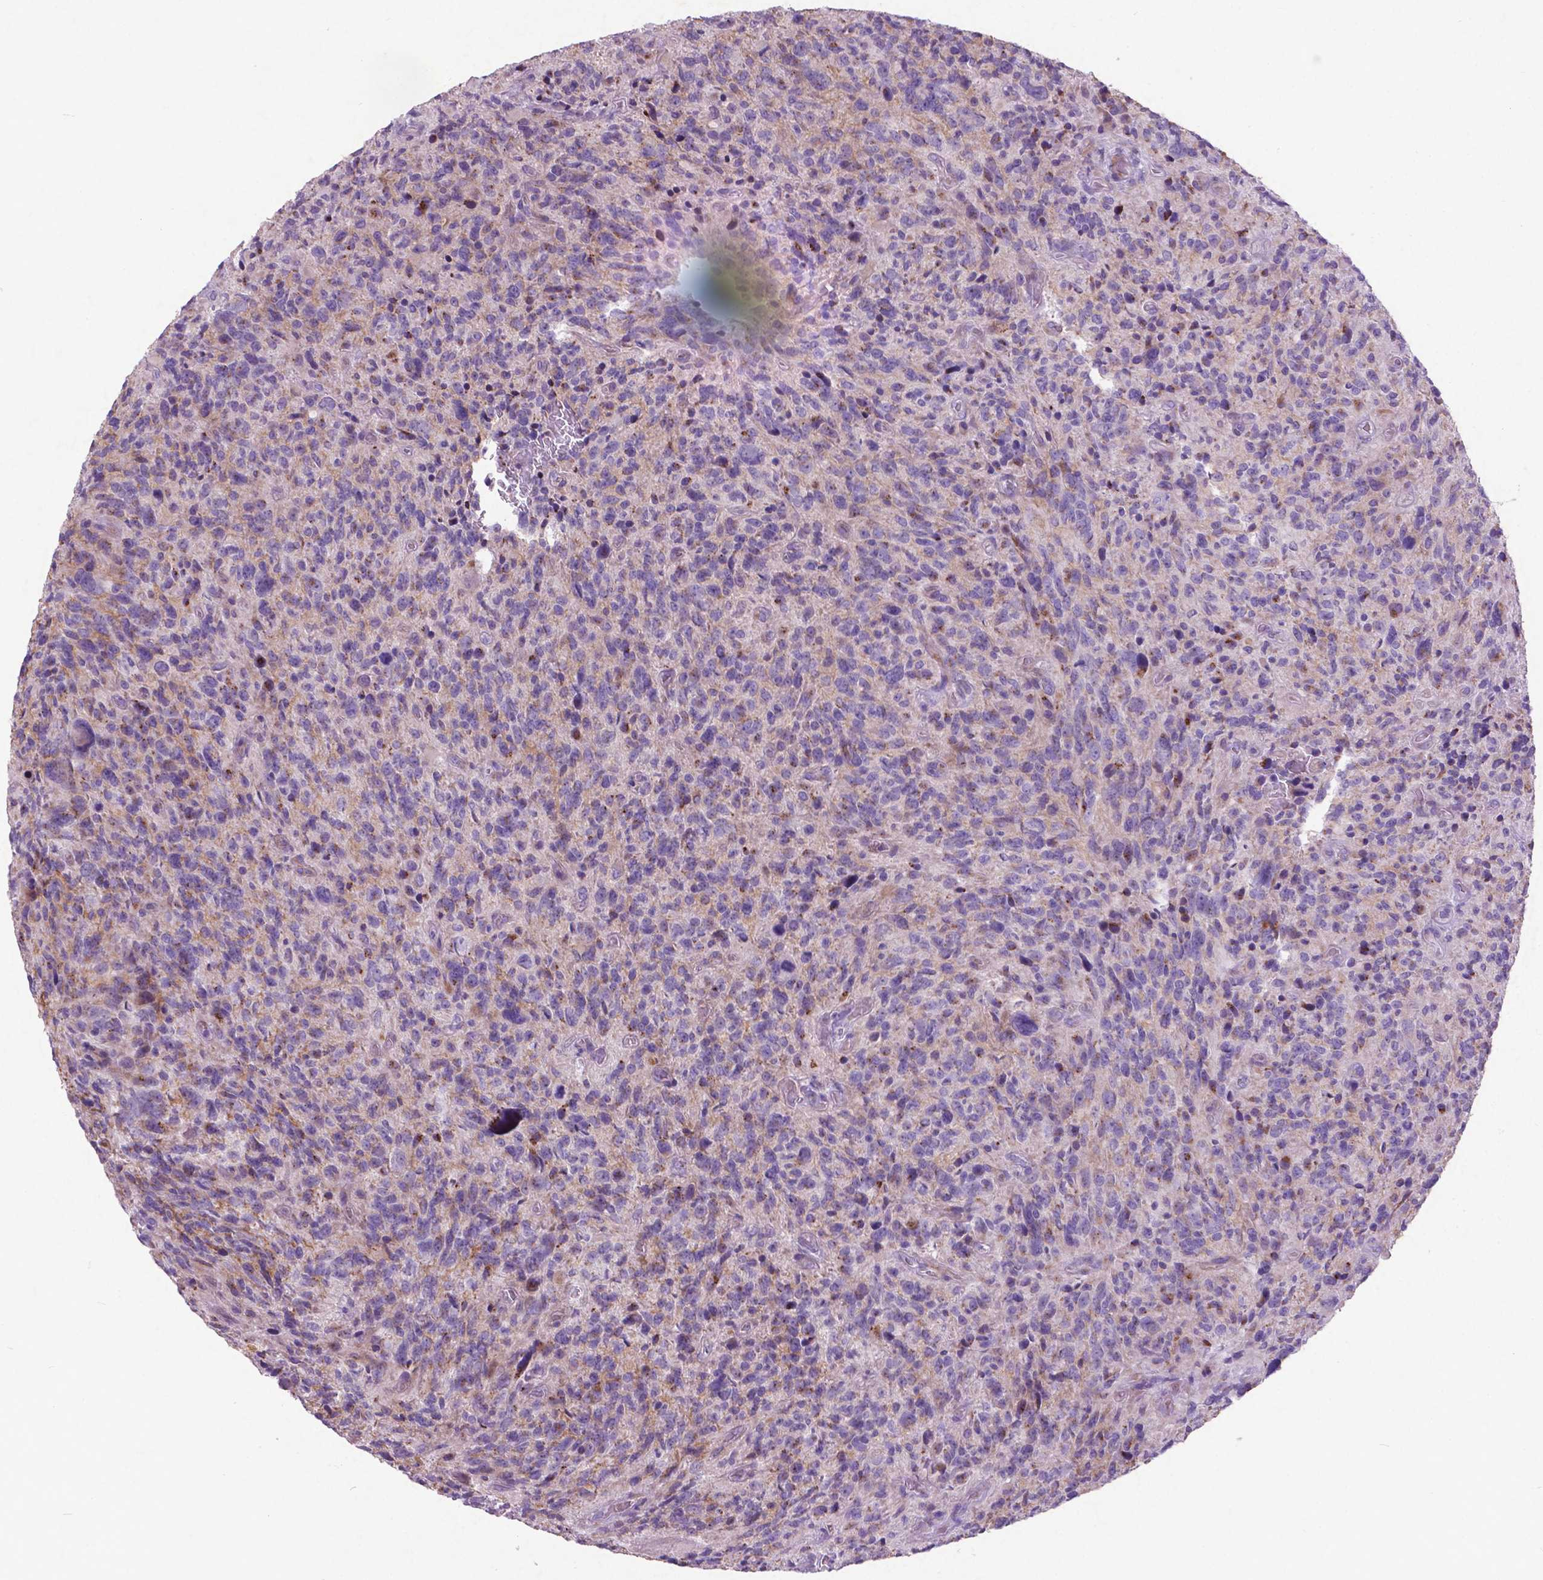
{"staining": {"intensity": "weak", "quantity": "25%-75%", "location": "cytoplasmic/membranous"}, "tissue": "glioma", "cell_type": "Tumor cells", "image_type": "cancer", "snomed": [{"axis": "morphology", "description": "Glioma, malignant, High grade"}, {"axis": "topography", "description": "Brain"}], "caption": "Immunohistochemical staining of human glioma displays low levels of weak cytoplasmic/membranous protein positivity in about 25%-75% of tumor cells.", "gene": "ATG4D", "patient": {"sex": "male", "age": 46}}